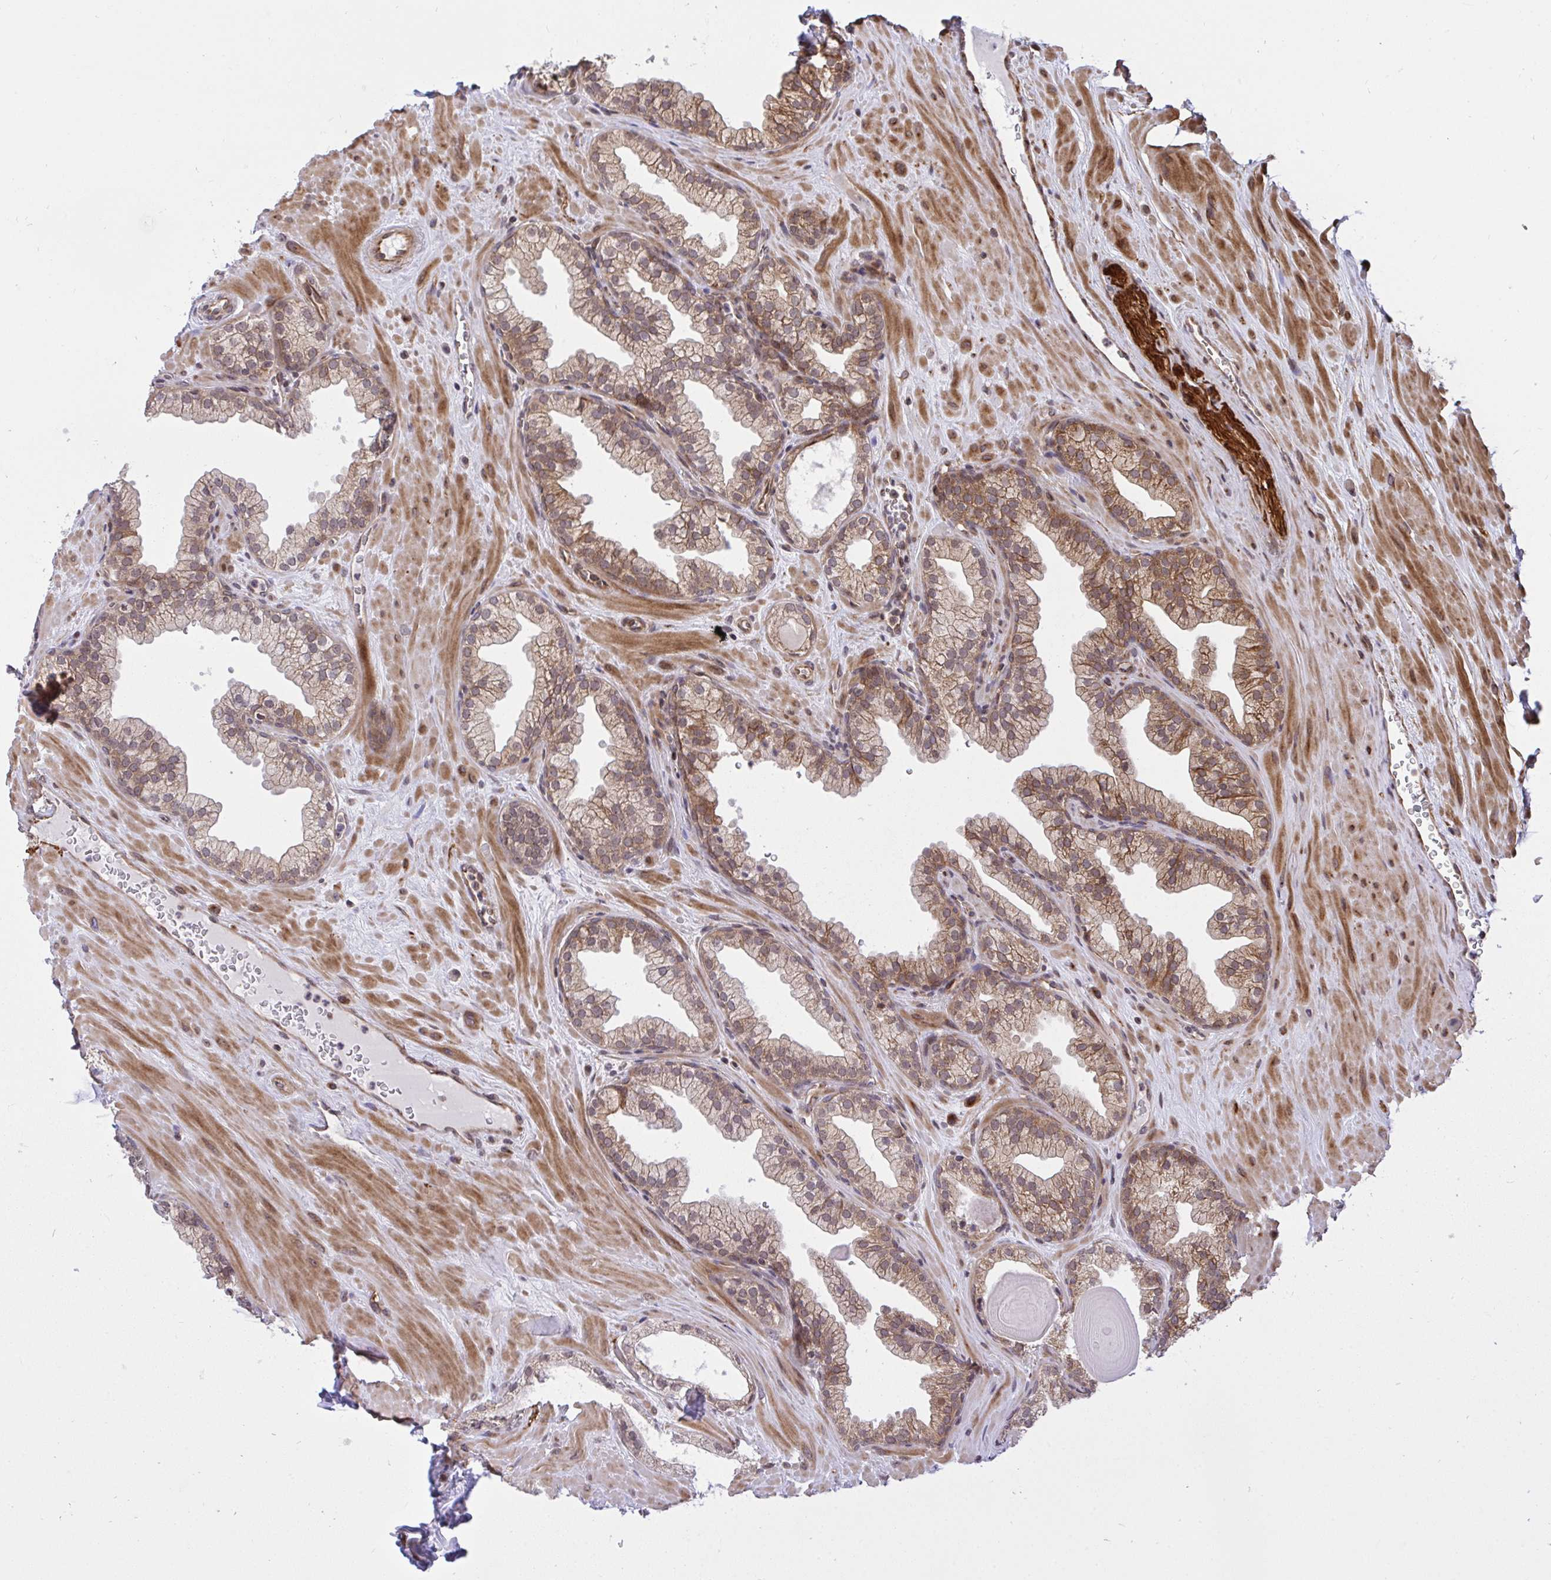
{"staining": {"intensity": "moderate", "quantity": "25%-75%", "location": "cytoplasmic/membranous"}, "tissue": "prostate", "cell_type": "Glandular cells", "image_type": "normal", "snomed": [{"axis": "morphology", "description": "Normal tissue, NOS"}, {"axis": "topography", "description": "Prostate"}, {"axis": "topography", "description": "Peripheral nerve tissue"}], "caption": "Prostate stained with immunohistochemistry (IHC) demonstrates moderate cytoplasmic/membranous positivity in approximately 25%-75% of glandular cells. (DAB (3,3'-diaminobenzidine) IHC with brightfield microscopy, high magnification).", "gene": "ERI1", "patient": {"sex": "male", "age": 61}}